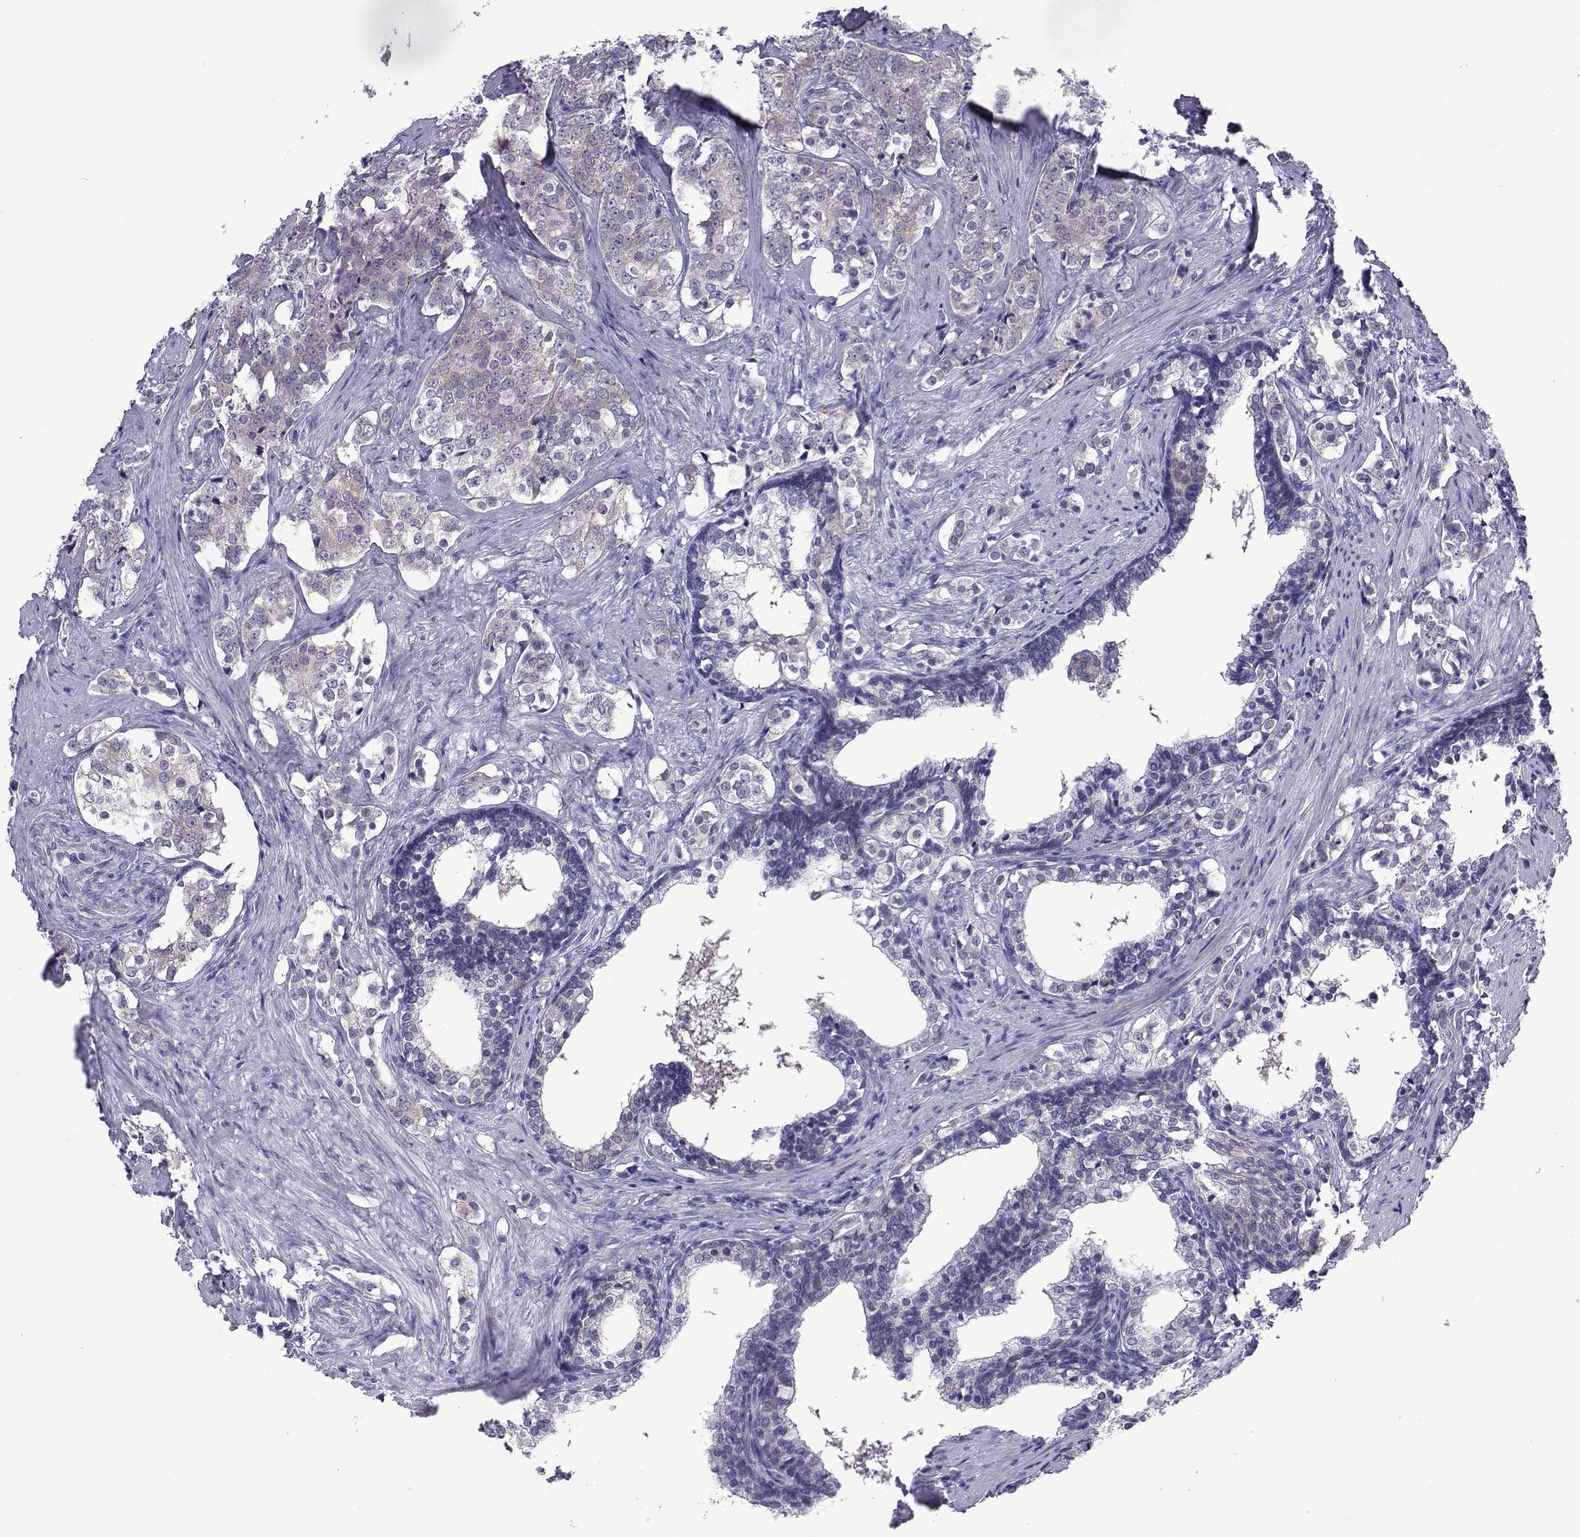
{"staining": {"intensity": "weak", "quantity": "<25%", "location": "cytoplasmic/membranous"}, "tissue": "prostate cancer", "cell_type": "Tumor cells", "image_type": "cancer", "snomed": [{"axis": "morphology", "description": "Adenocarcinoma, NOS"}, {"axis": "topography", "description": "Prostate and seminal vesicle, NOS"}], "caption": "This is an IHC photomicrograph of human adenocarcinoma (prostate). There is no positivity in tumor cells.", "gene": "COL22A1", "patient": {"sex": "male", "age": 63}}